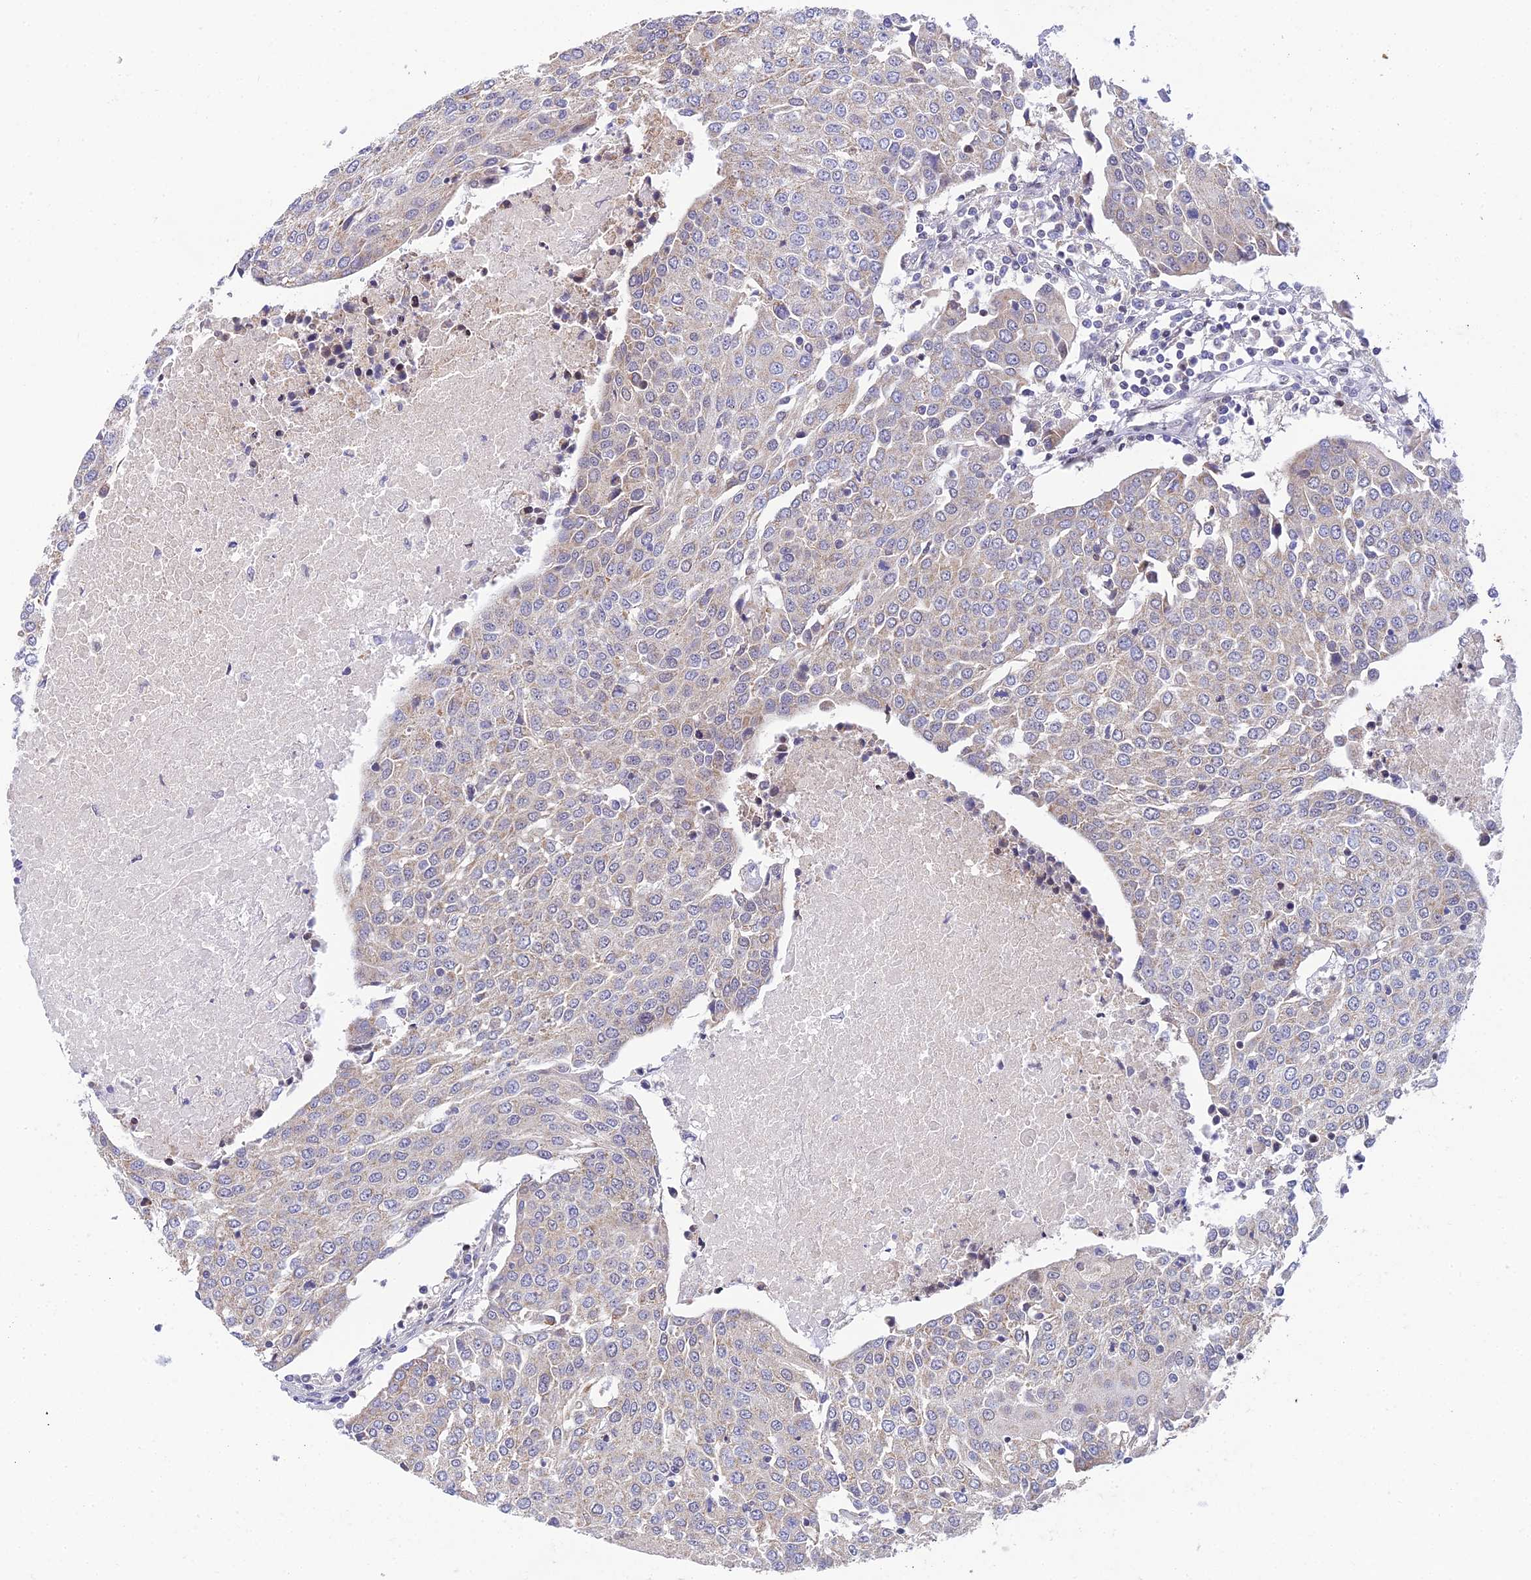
{"staining": {"intensity": "negative", "quantity": "none", "location": "none"}, "tissue": "urothelial cancer", "cell_type": "Tumor cells", "image_type": "cancer", "snomed": [{"axis": "morphology", "description": "Urothelial carcinoma, High grade"}, {"axis": "topography", "description": "Urinary bladder"}], "caption": "Tumor cells are negative for protein expression in human urothelial cancer.", "gene": "ELOA2", "patient": {"sex": "female", "age": 85}}